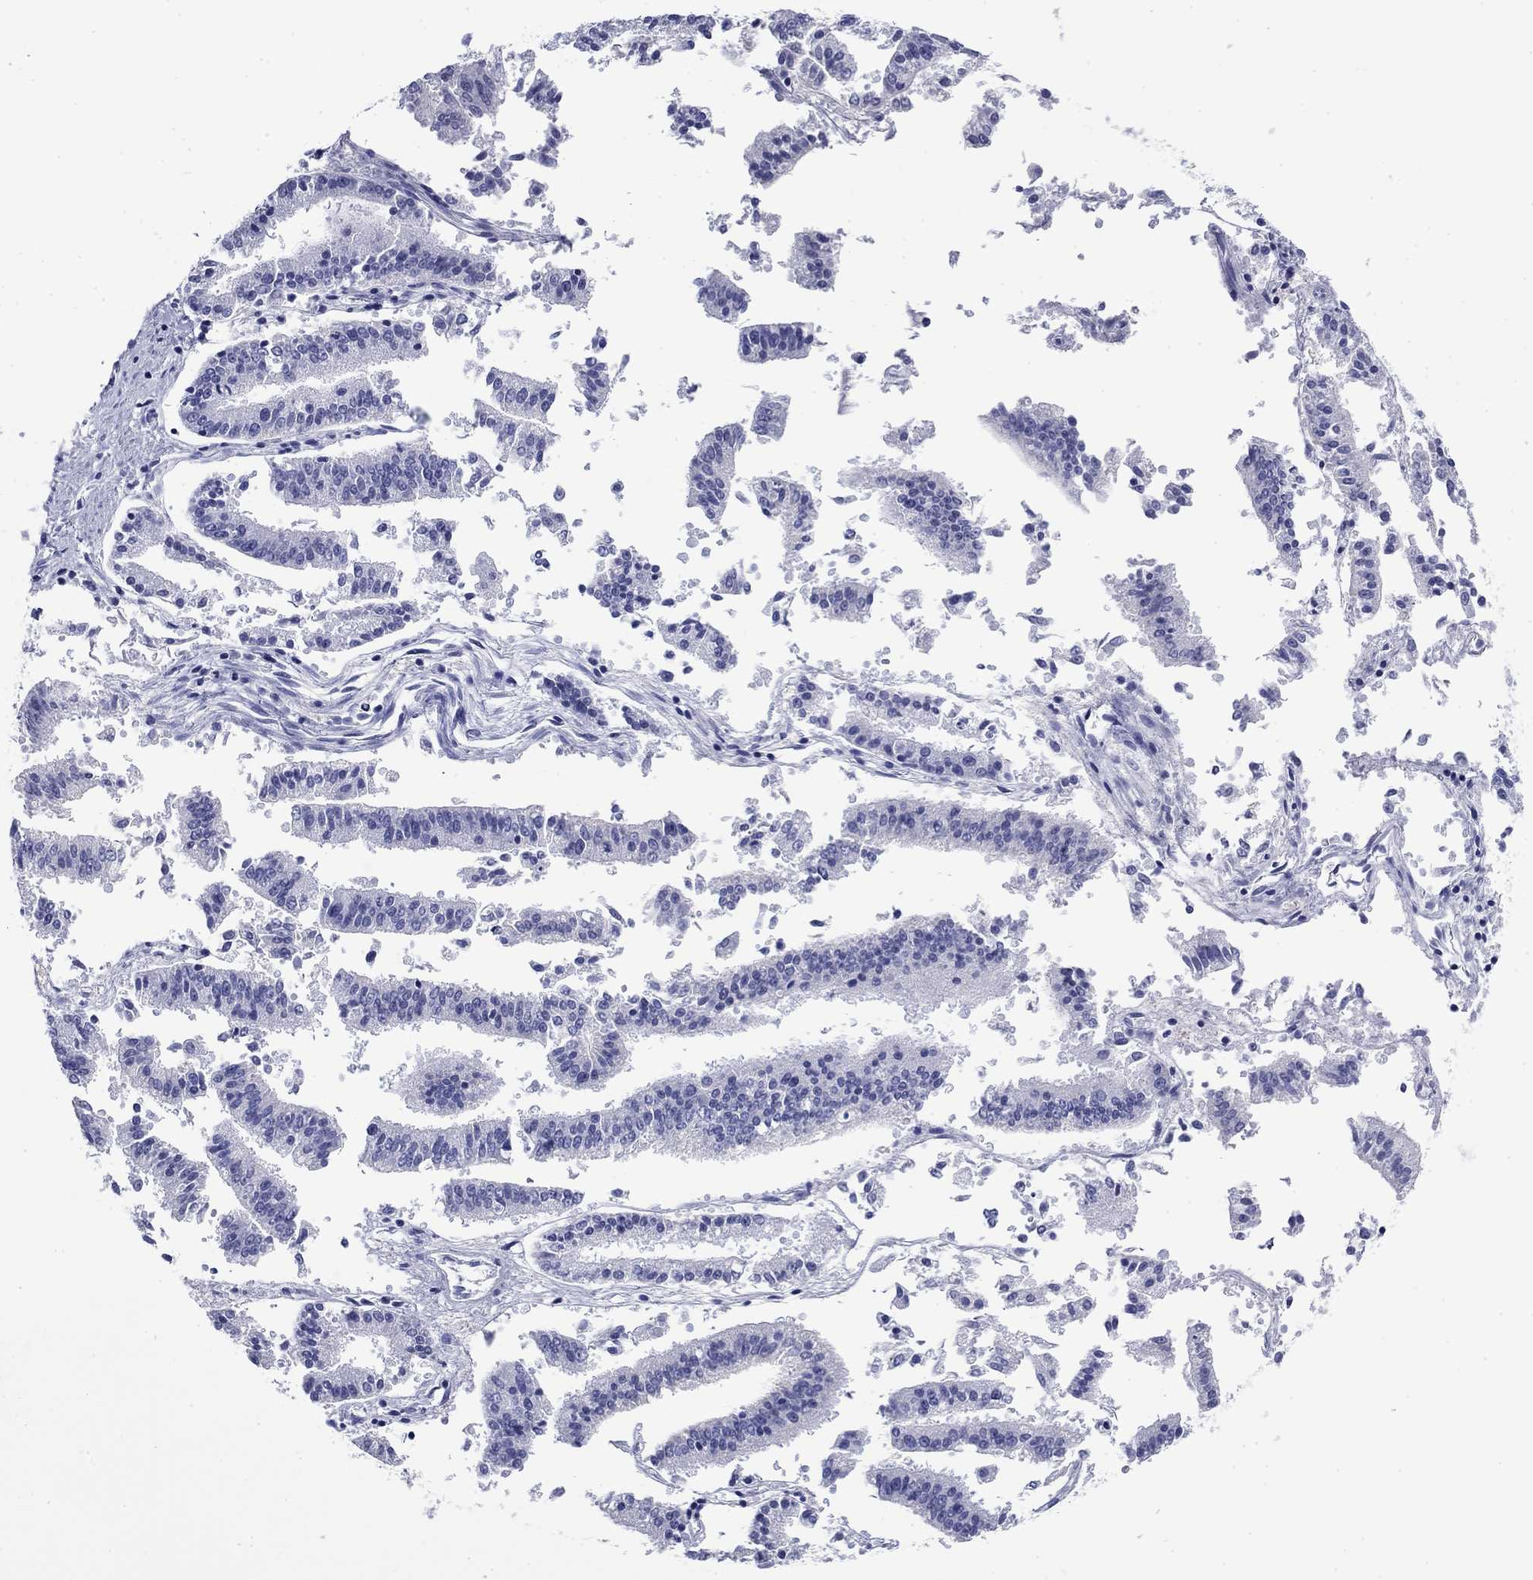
{"staining": {"intensity": "negative", "quantity": "none", "location": "none"}, "tissue": "endometrial cancer", "cell_type": "Tumor cells", "image_type": "cancer", "snomed": [{"axis": "morphology", "description": "Adenocarcinoma, NOS"}, {"axis": "topography", "description": "Endometrium"}], "caption": "Tumor cells show no significant positivity in endometrial cancer (adenocarcinoma).", "gene": "GIP", "patient": {"sex": "female", "age": 66}}